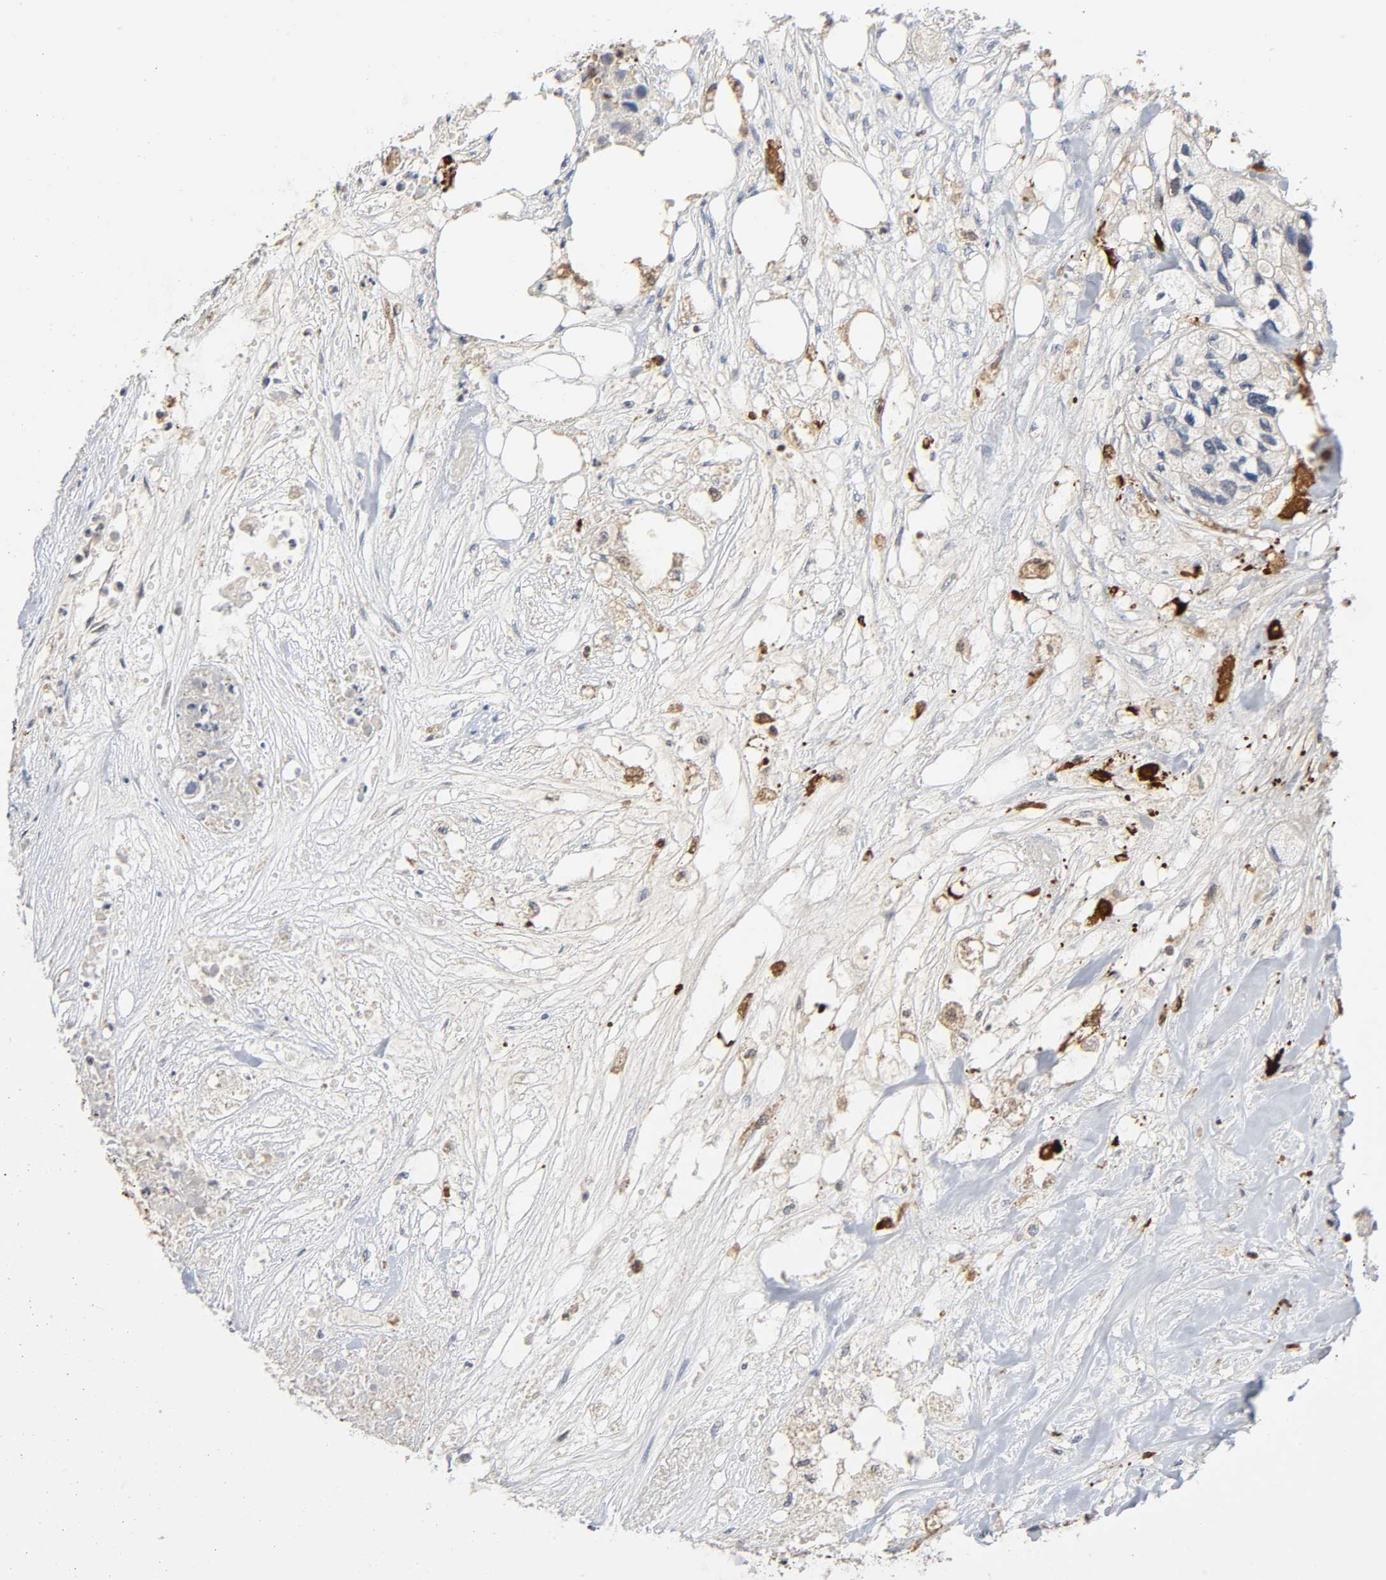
{"staining": {"intensity": "negative", "quantity": "none", "location": "none"}, "tissue": "colorectal cancer", "cell_type": "Tumor cells", "image_type": "cancer", "snomed": [{"axis": "morphology", "description": "Adenocarcinoma, NOS"}, {"axis": "topography", "description": "Colon"}], "caption": "Immunohistochemistry photomicrograph of neoplastic tissue: colorectal cancer (adenocarcinoma) stained with DAB shows no significant protein expression in tumor cells.", "gene": "KAT2B", "patient": {"sex": "female", "age": 57}}